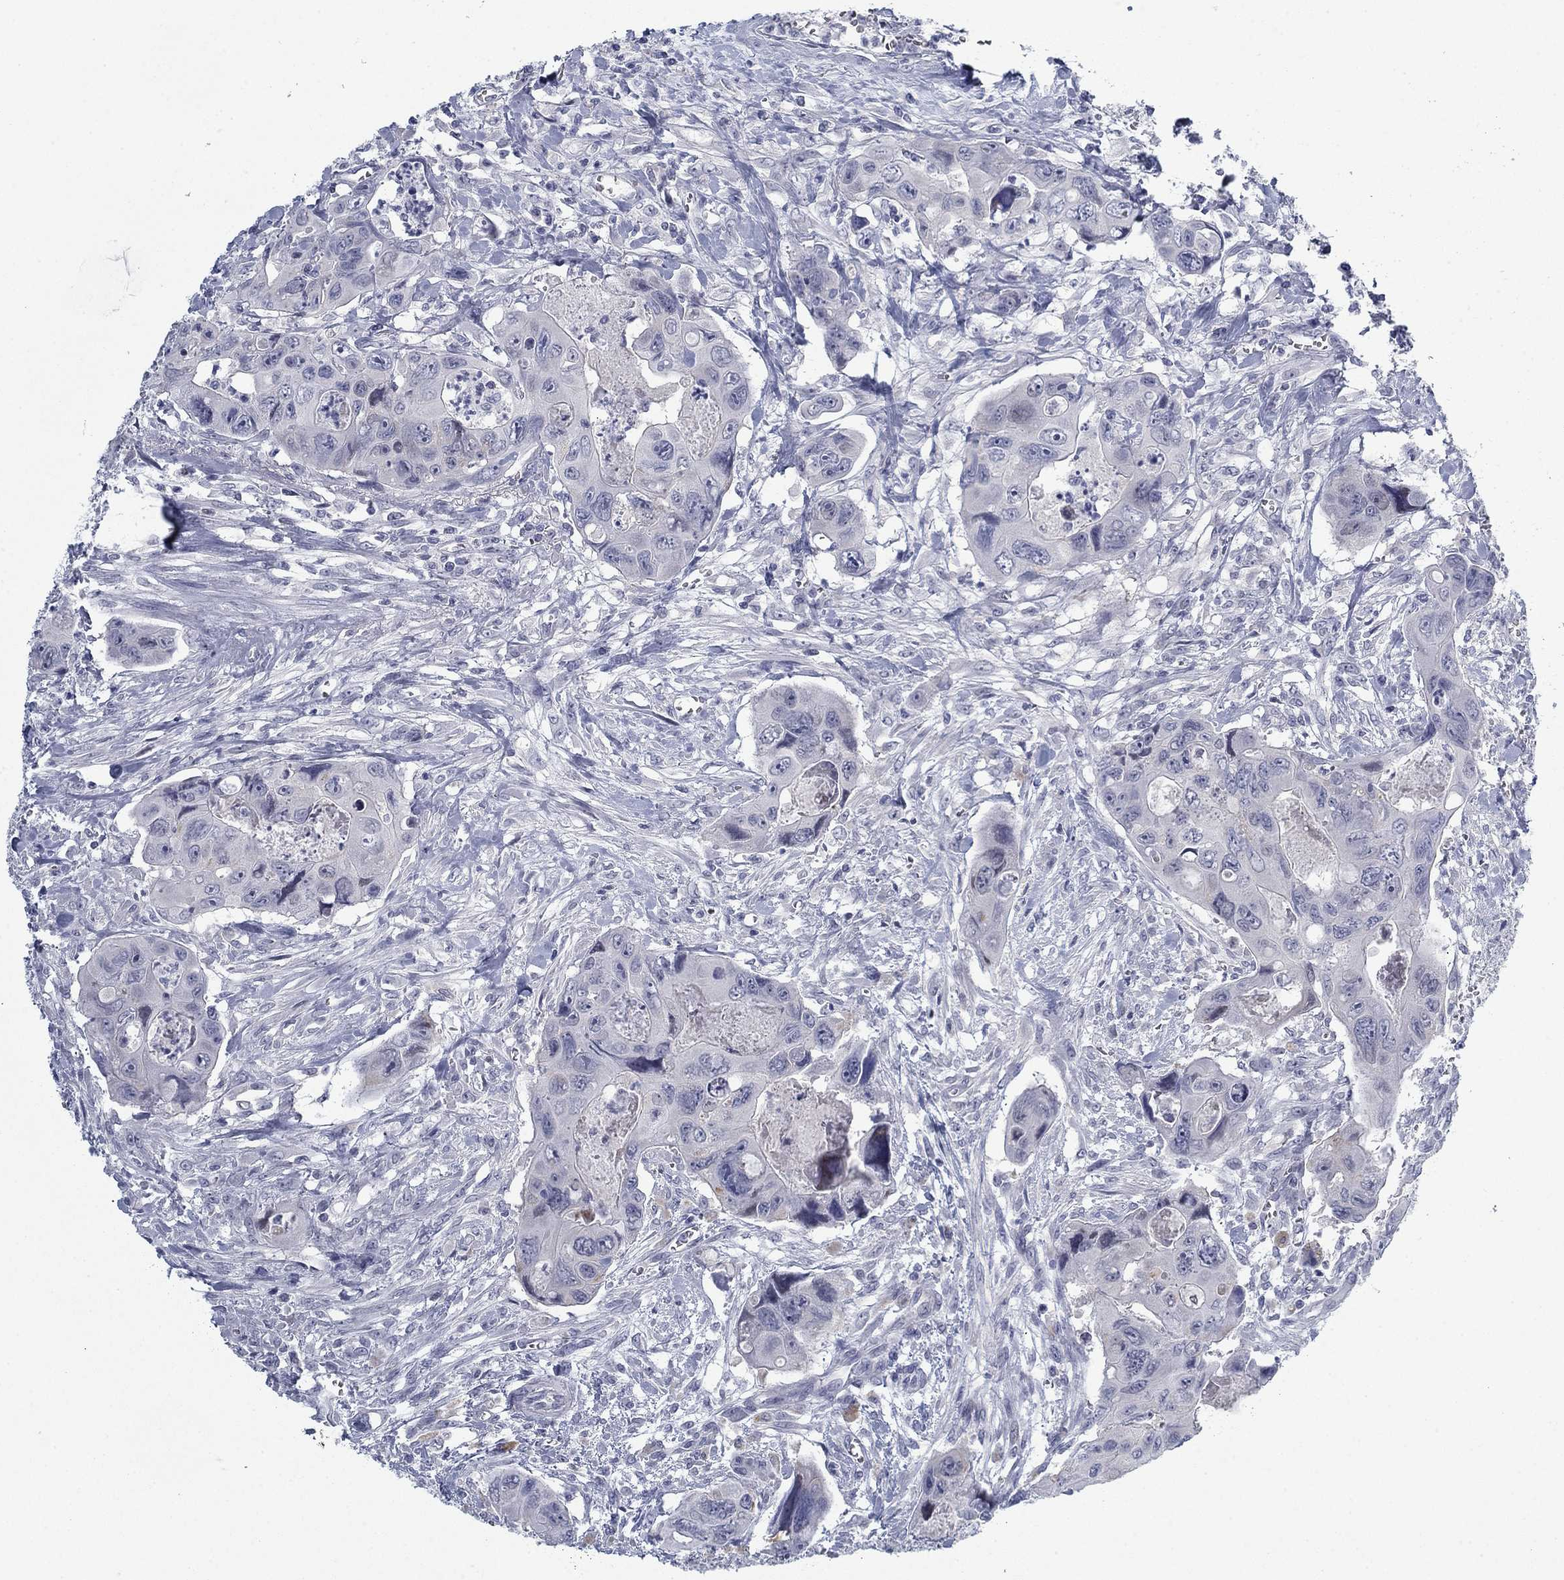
{"staining": {"intensity": "negative", "quantity": "none", "location": "none"}, "tissue": "colorectal cancer", "cell_type": "Tumor cells", "image_type": "cancer", "snomed": [{"axis": "morphology", "description": "Adenocarcinoma, NOS"}, {"axis": "topography", "description": "Rectum"}], "caption": "This is a histopathology image of immunohistochemistry (IHC) staining of adenocarcinoma (colorectal), which shows no expression in tumor cells. (Brightfield microscopy of DAB (3,3'-diaminobenzidine) immunohistochemistry at high magnification).", "gene": "DNAL1", "patient": {"sex": "male", "age": 62}}